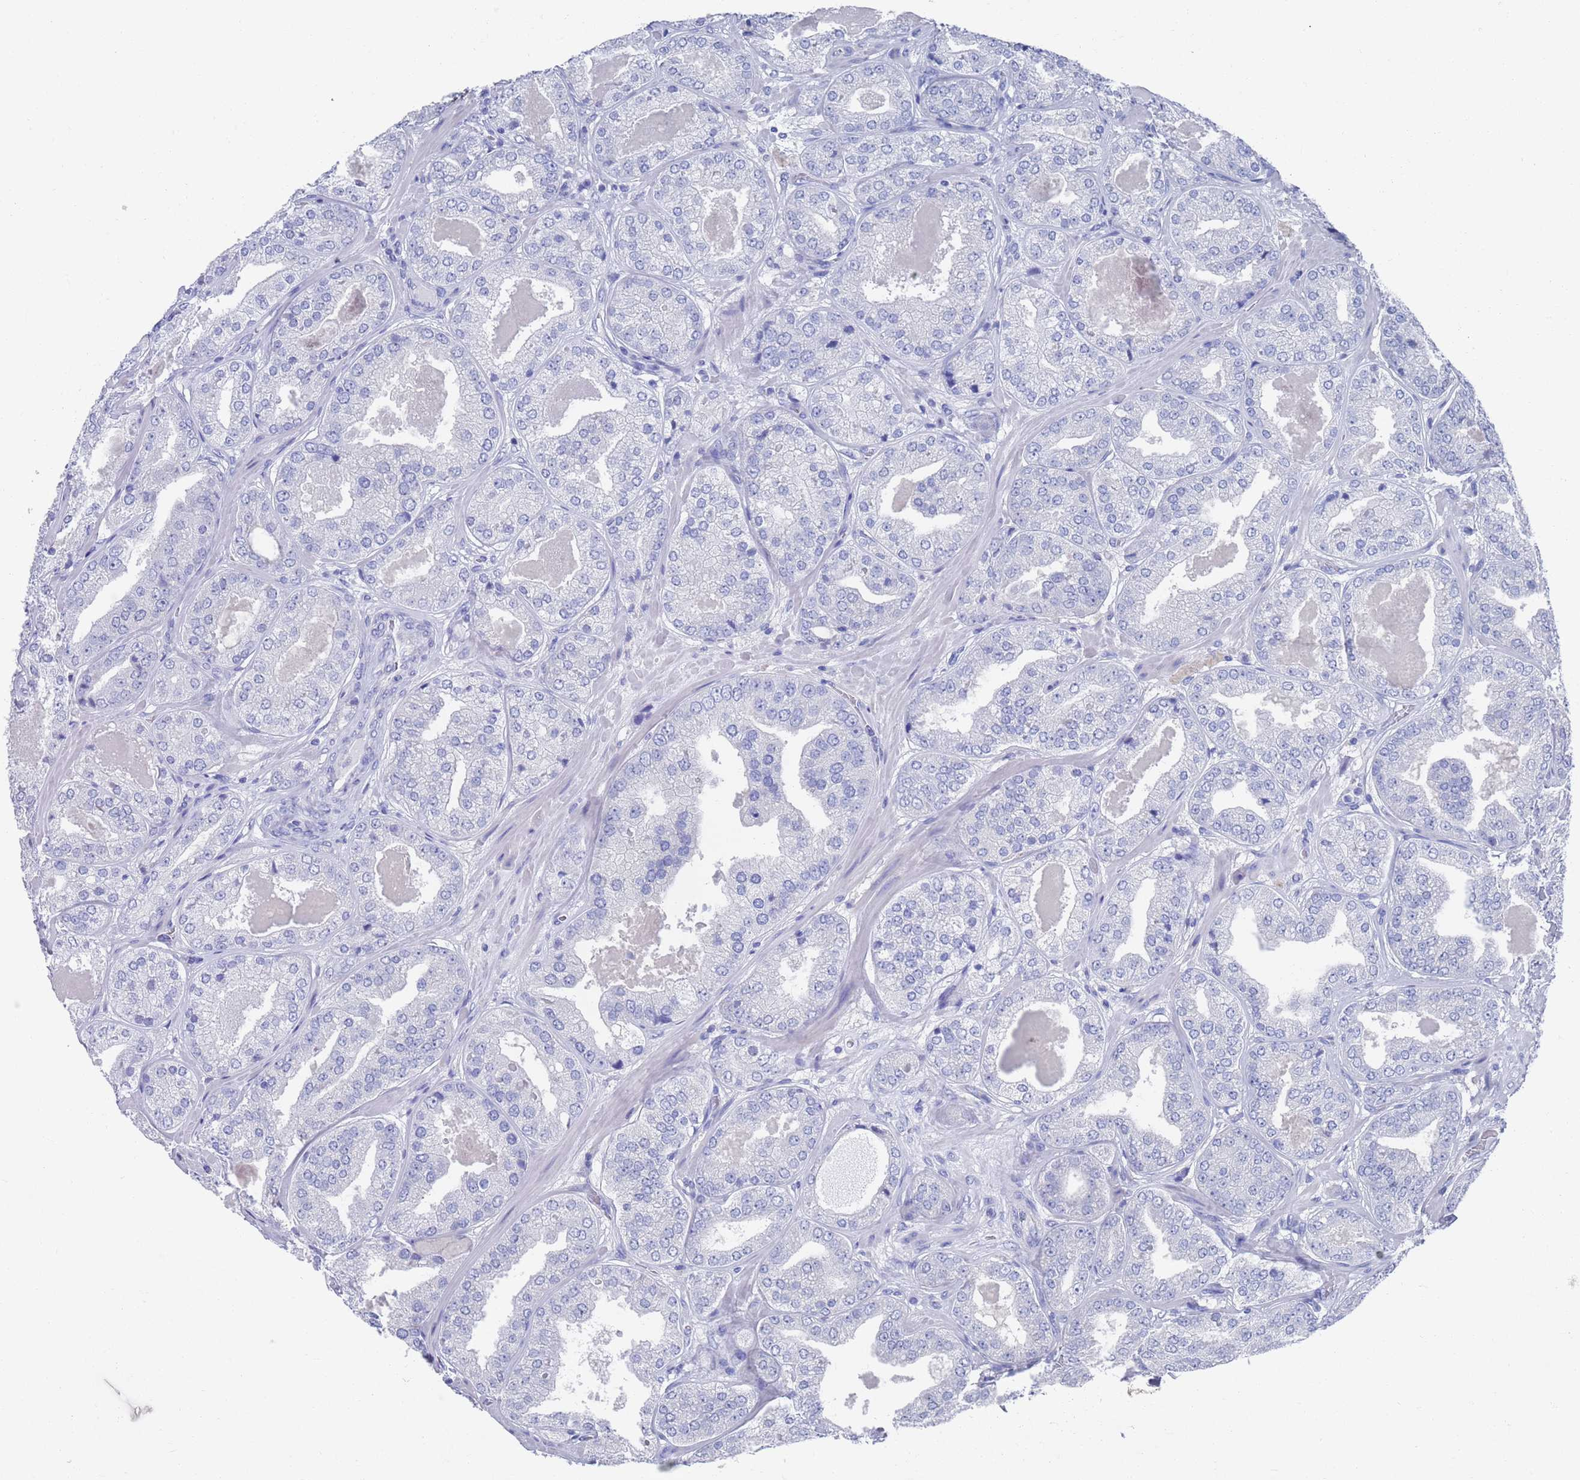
{"staining": {"intensity": "negative", "quantity": "none", "location": "none"}, "tissue": "prostate cancer", "cell_type": "Tumor cells", "image_type": "cancer", "snomed": [{"axis": "morphology", "description": "Adenocarcinoma, High grade"}, {"axis": "topography", "description": "Prostate"}], "caption": "The histopathology image shows no significant expression in tumor cells of prostate adenocarcinoma (high-grade).", "gene": "MTMR2", "patient": {"sex": "male", "age": 63}}